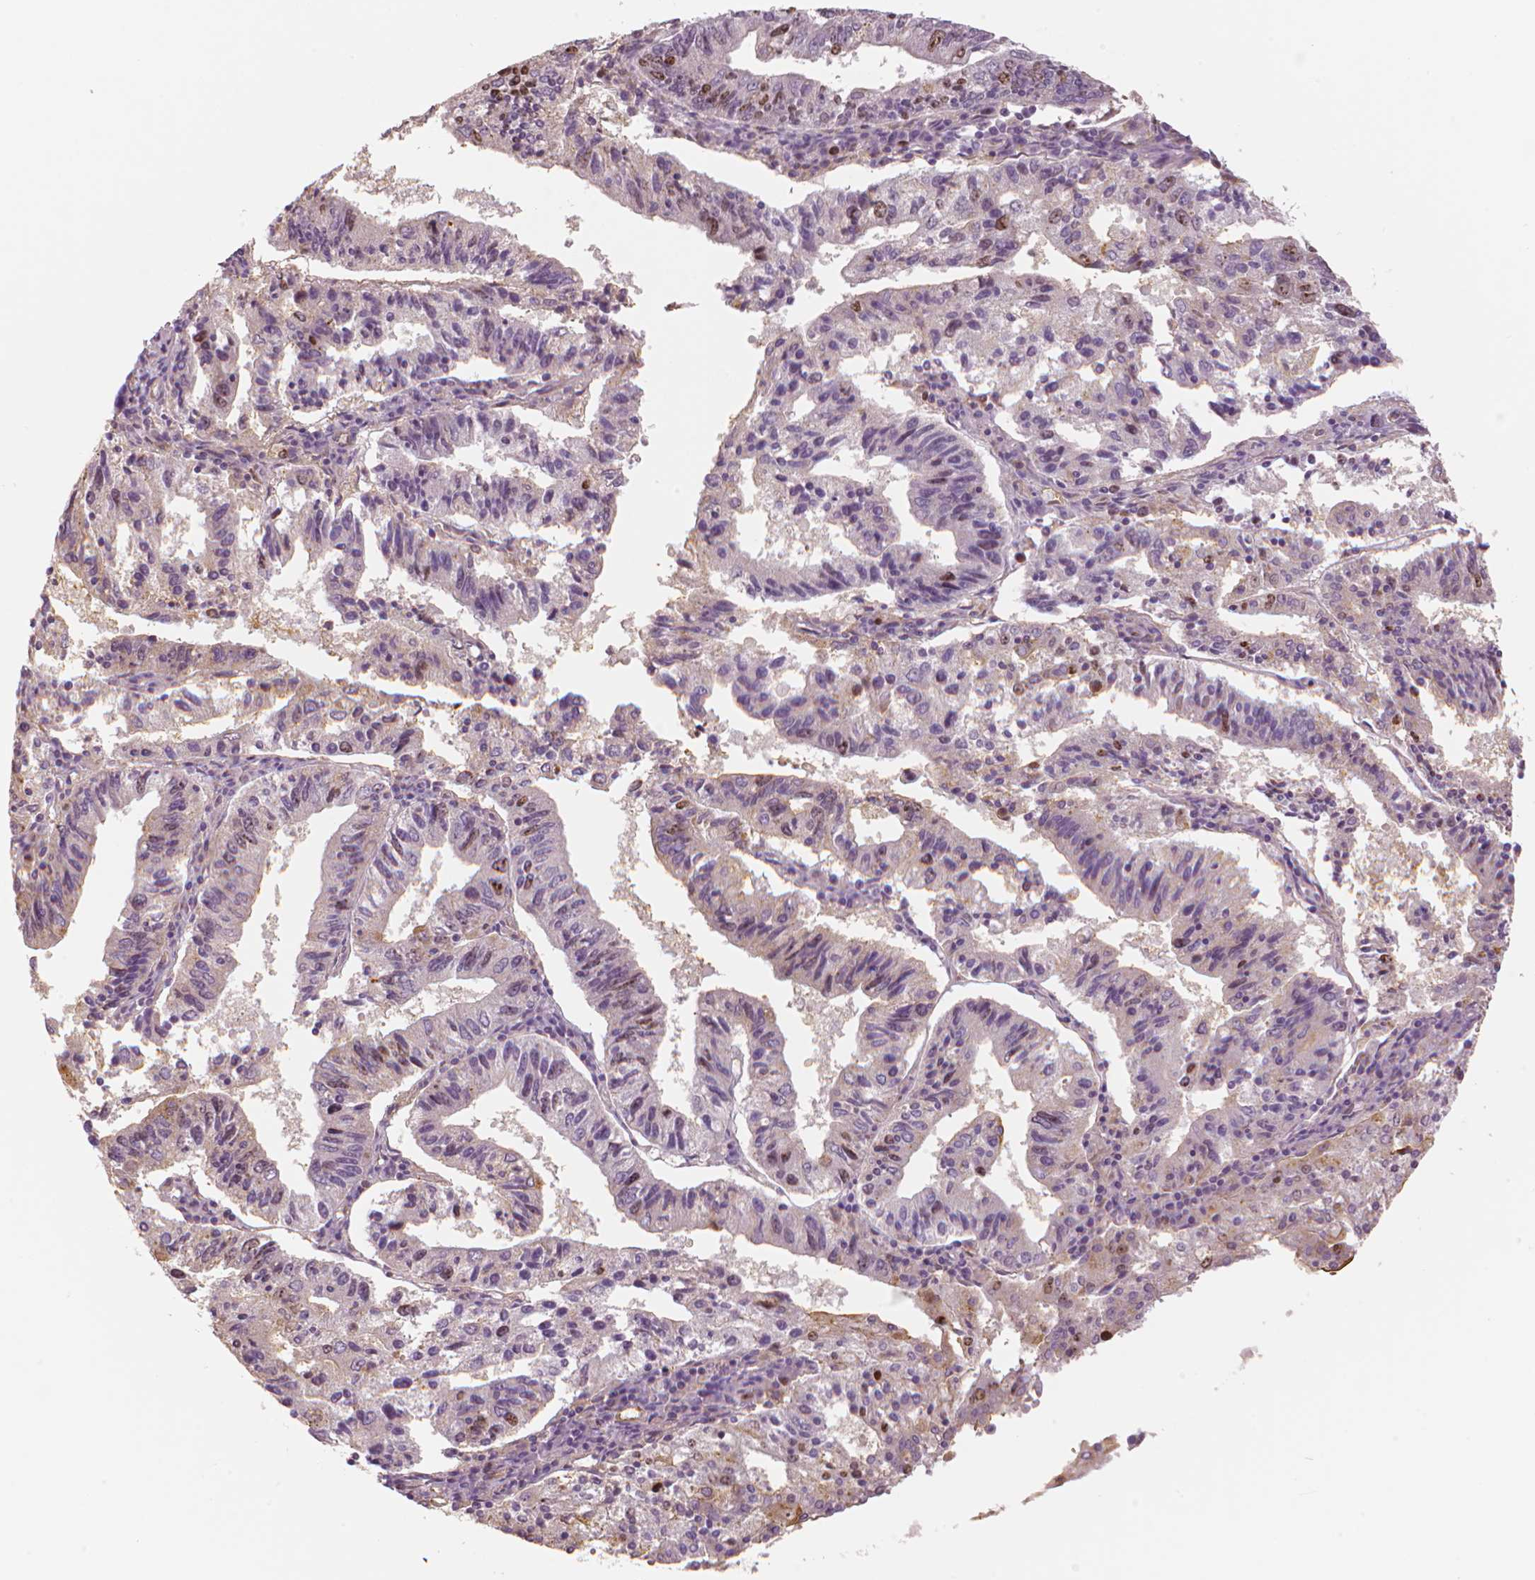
{"staining": {"intensity": "moderate", "quantity": "<25%", "location": "nuclear"}, "tissue": "endometrial cancer", "cell_type": "Tumor cells", "image_type": "cancer", "snomed": [{"axis": "morphology", "description": "Adenocarcinoma, NOS"}, {"axis": "topography", "description": "Endometrium"}], "caption": "Adenocarcinoma (endometrial) stained with a protein marker reveals moderate staining in tumor cells.", "gene": "MKI67", "patient": {"sex": "female", "age": 82}}